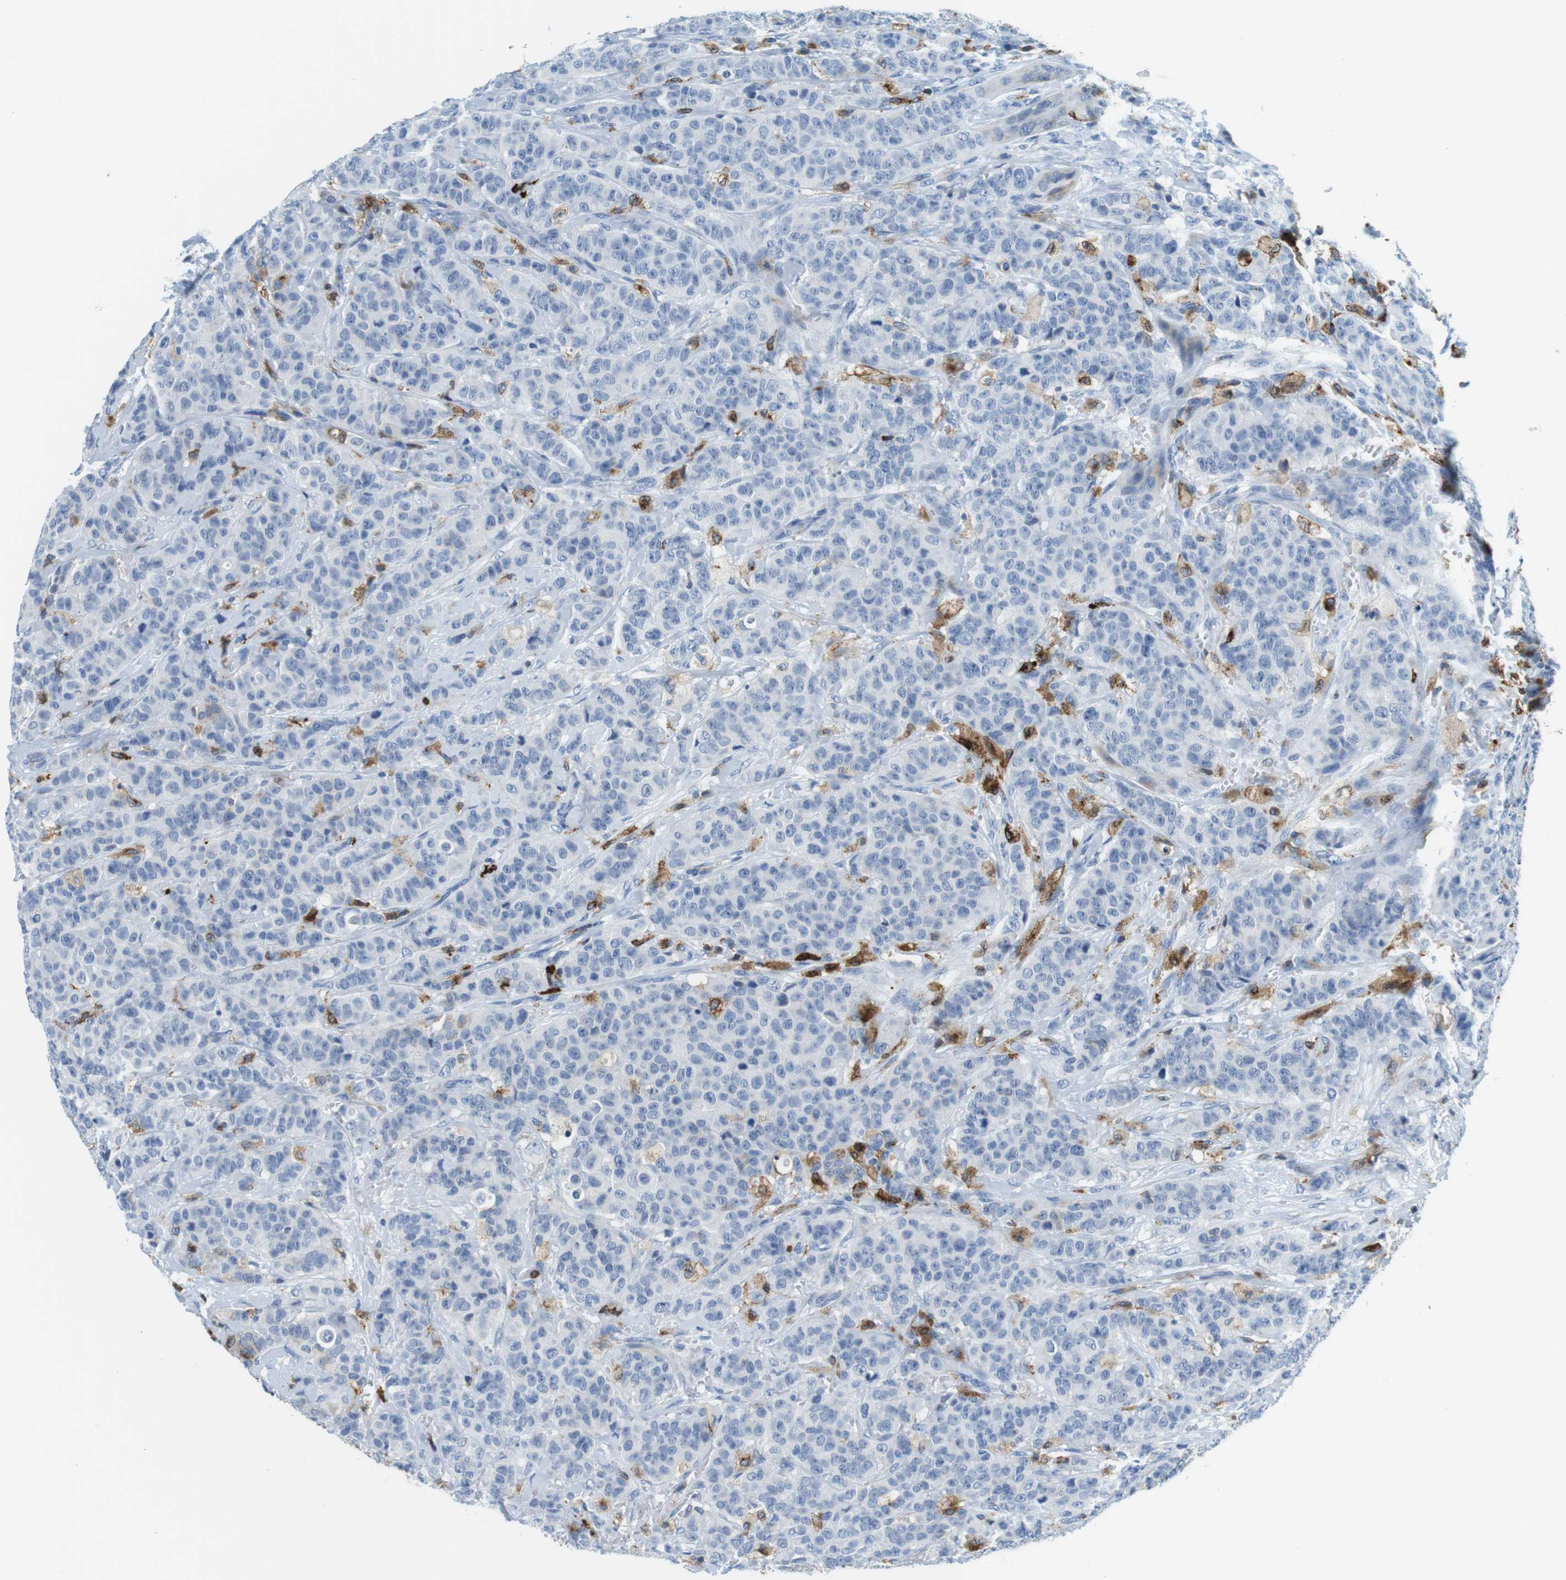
{"staining": {"intensity": "negative", "quantity": "none", "location": "none"}, "tissue": "breast cancer", "cell_type": "Tumor cells", "image_type": "cancer", "snomed": [{"axis": "morphology", "description": "Normal tissue, NOS"}, {"axis": "morphology", "description": "Duct carcinoma"}, {"axis": "topography", "description": "Breast"}], "caption": "An IHC micrograph of breast intraductal carcinoma is shown. There is no staining in tumor cells of breast intraductal carcinoma.", "gene": "CIITA", "patient": {"sex": "female", "age": 40}}